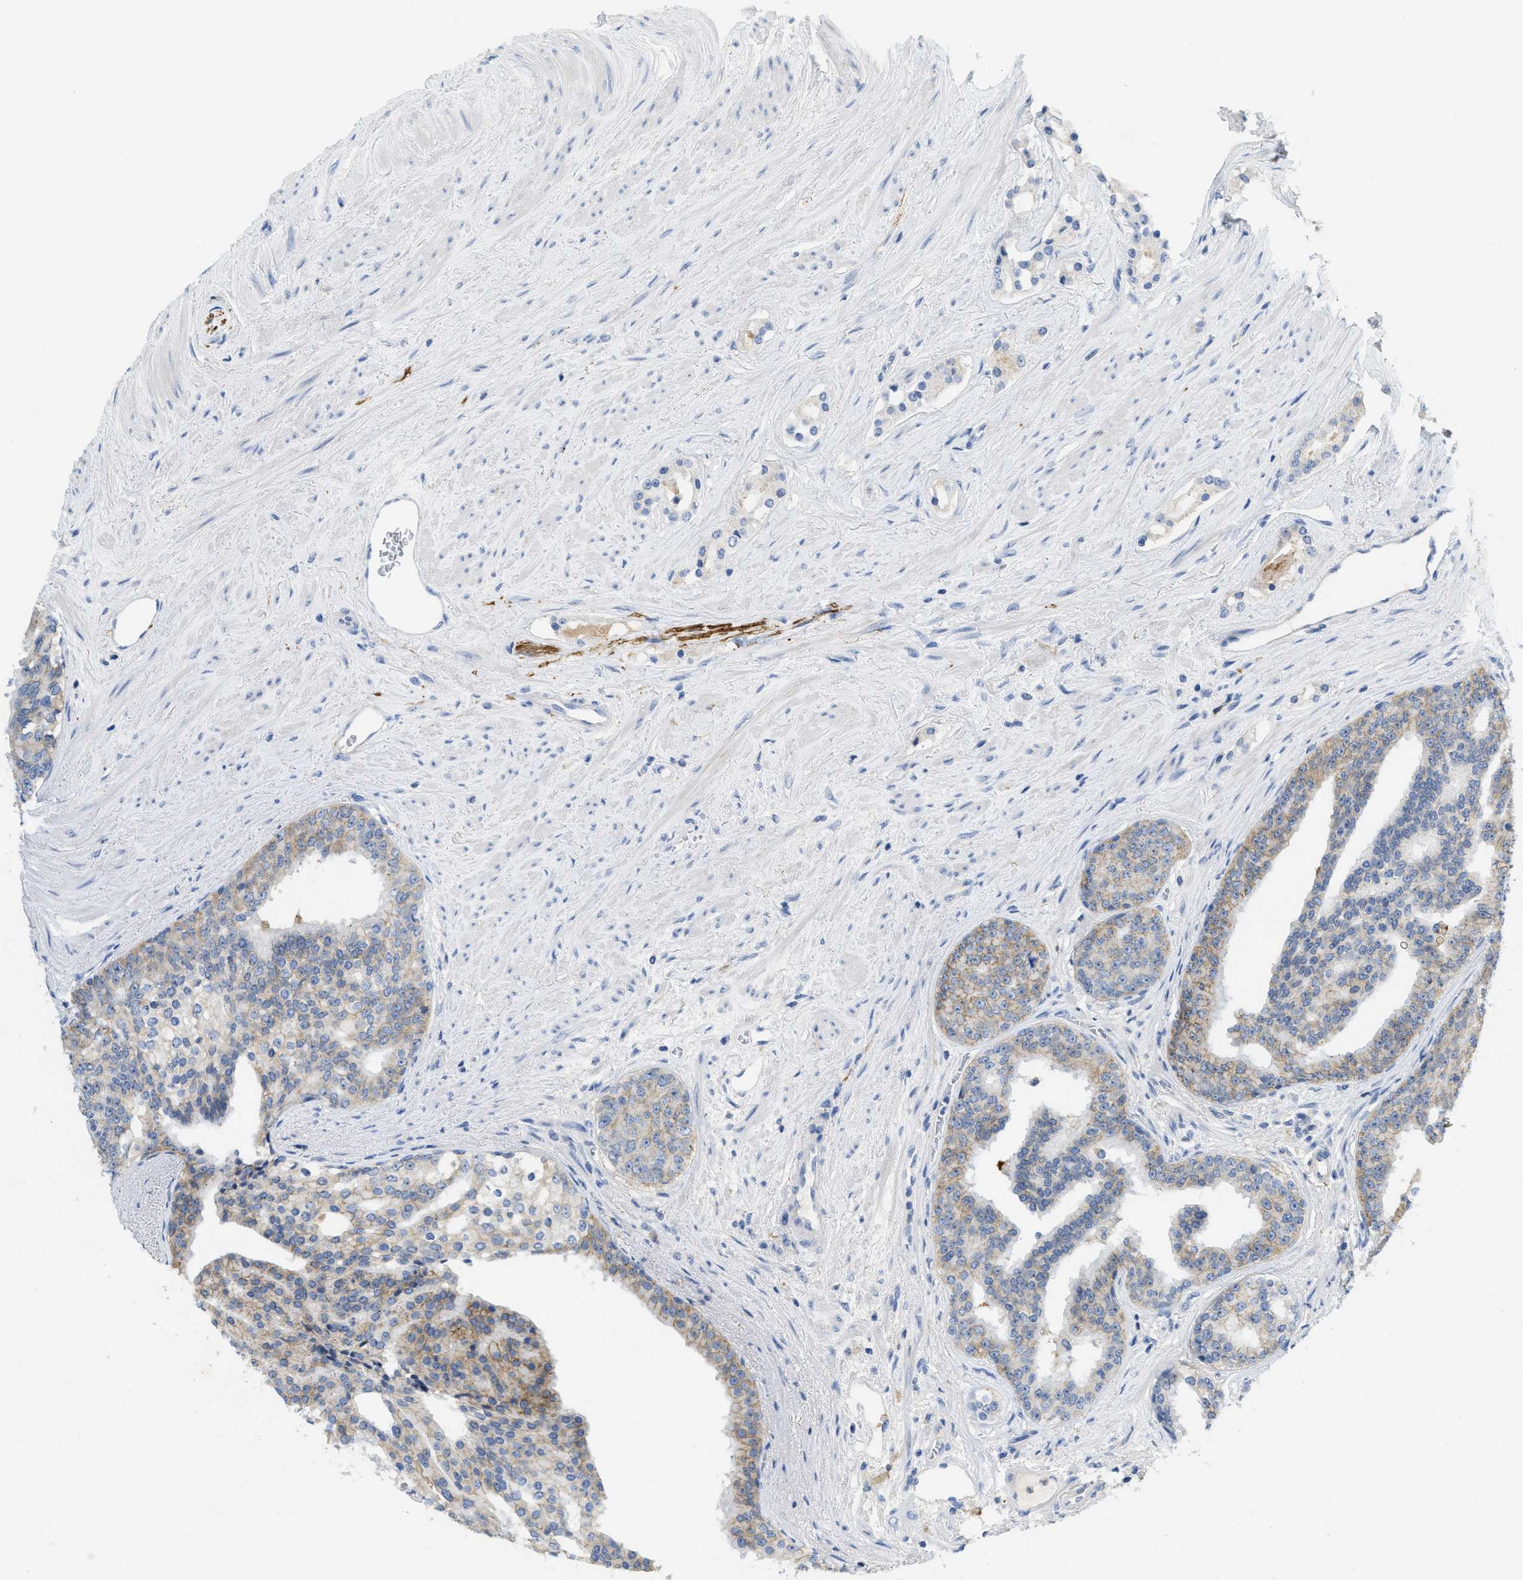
{"staining": {"intensity": "weak", "quantity": "25%-75%", "location": "cytoplasmic/membranous"}, "tissue": "prostate cancer", "cell_type": "Tumor cells", "image_type": "cancer", "snomed": [{"axis": "morphology", "description": "Adenocarcinoma, High grade"}, {"axis": "topography", "description": "Prostate"}], "caption": "Immunohistochemical staining of human prostate cancer (adenocarcinoma (high-grade)) exhibits low levels of weak cytoplasmic/membranous protein staining in approximately 25%-75% of tumor cells. (Stains: DAB (3,3'-diaminobenzidine) in brown, nuclei in blue, Microscopy: brightfield microscopy at high magnification).", "gene": "CNNM4", "patient": {"sex": "male", "age": 71}}